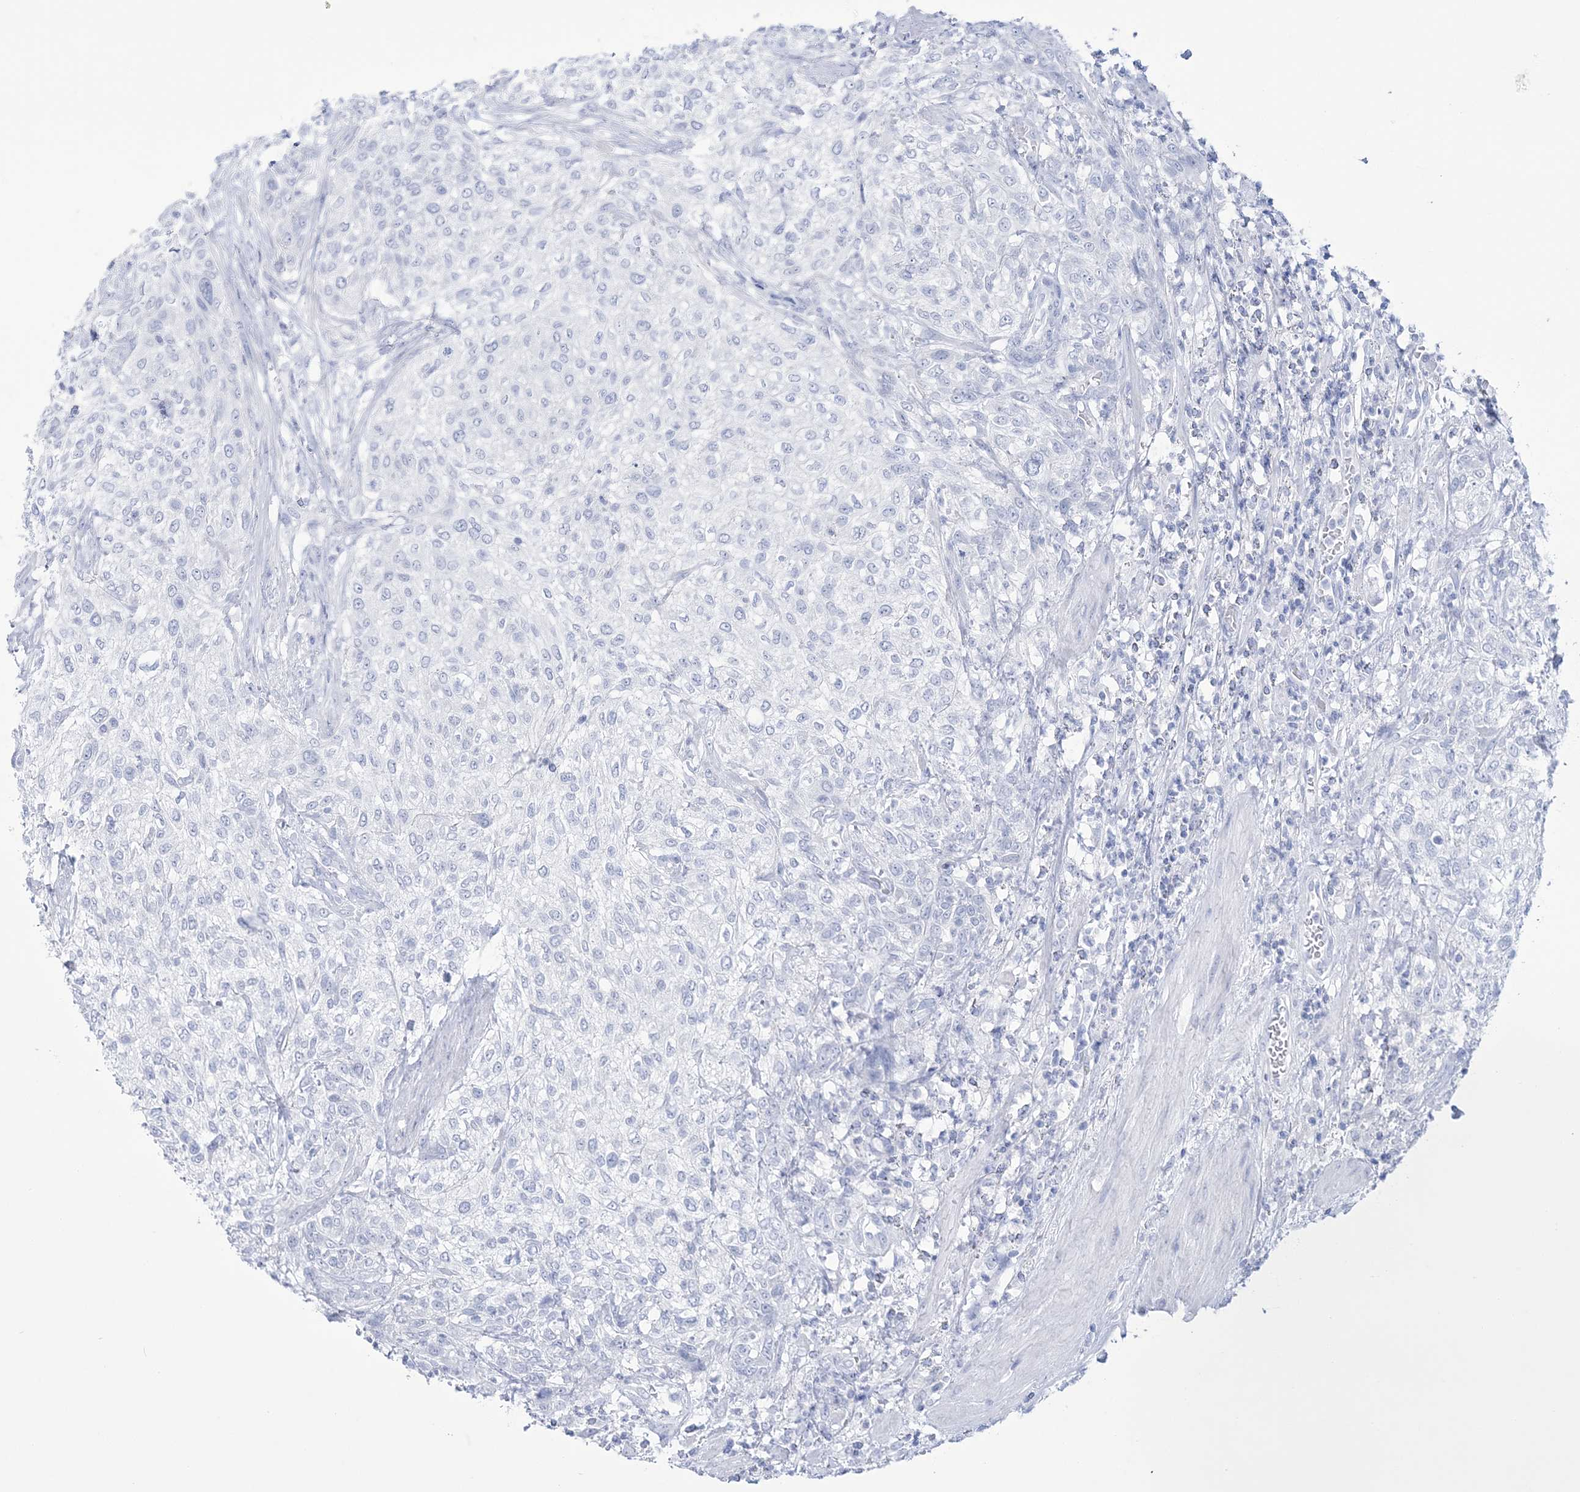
{"staining": {"intensity": "negative", "quantity": "none", "location": "none"}, "tissue": "urothelial cancer", "cell_type": "Tumor cells", "image_type": "cancer", "snomed": [{"axis": "morphology", "description": "Urothelial carcinoma, High grade"}, {"axis": "topography", "description": "Urinary bladder"}], "caption": "This is an immunohistochemistry (IHC) photomicrograph of human urothelial cancer. There is no positivity in tumor cells.", "gene": "RBP2", "patient": {"sex": "male", "age": 35}}